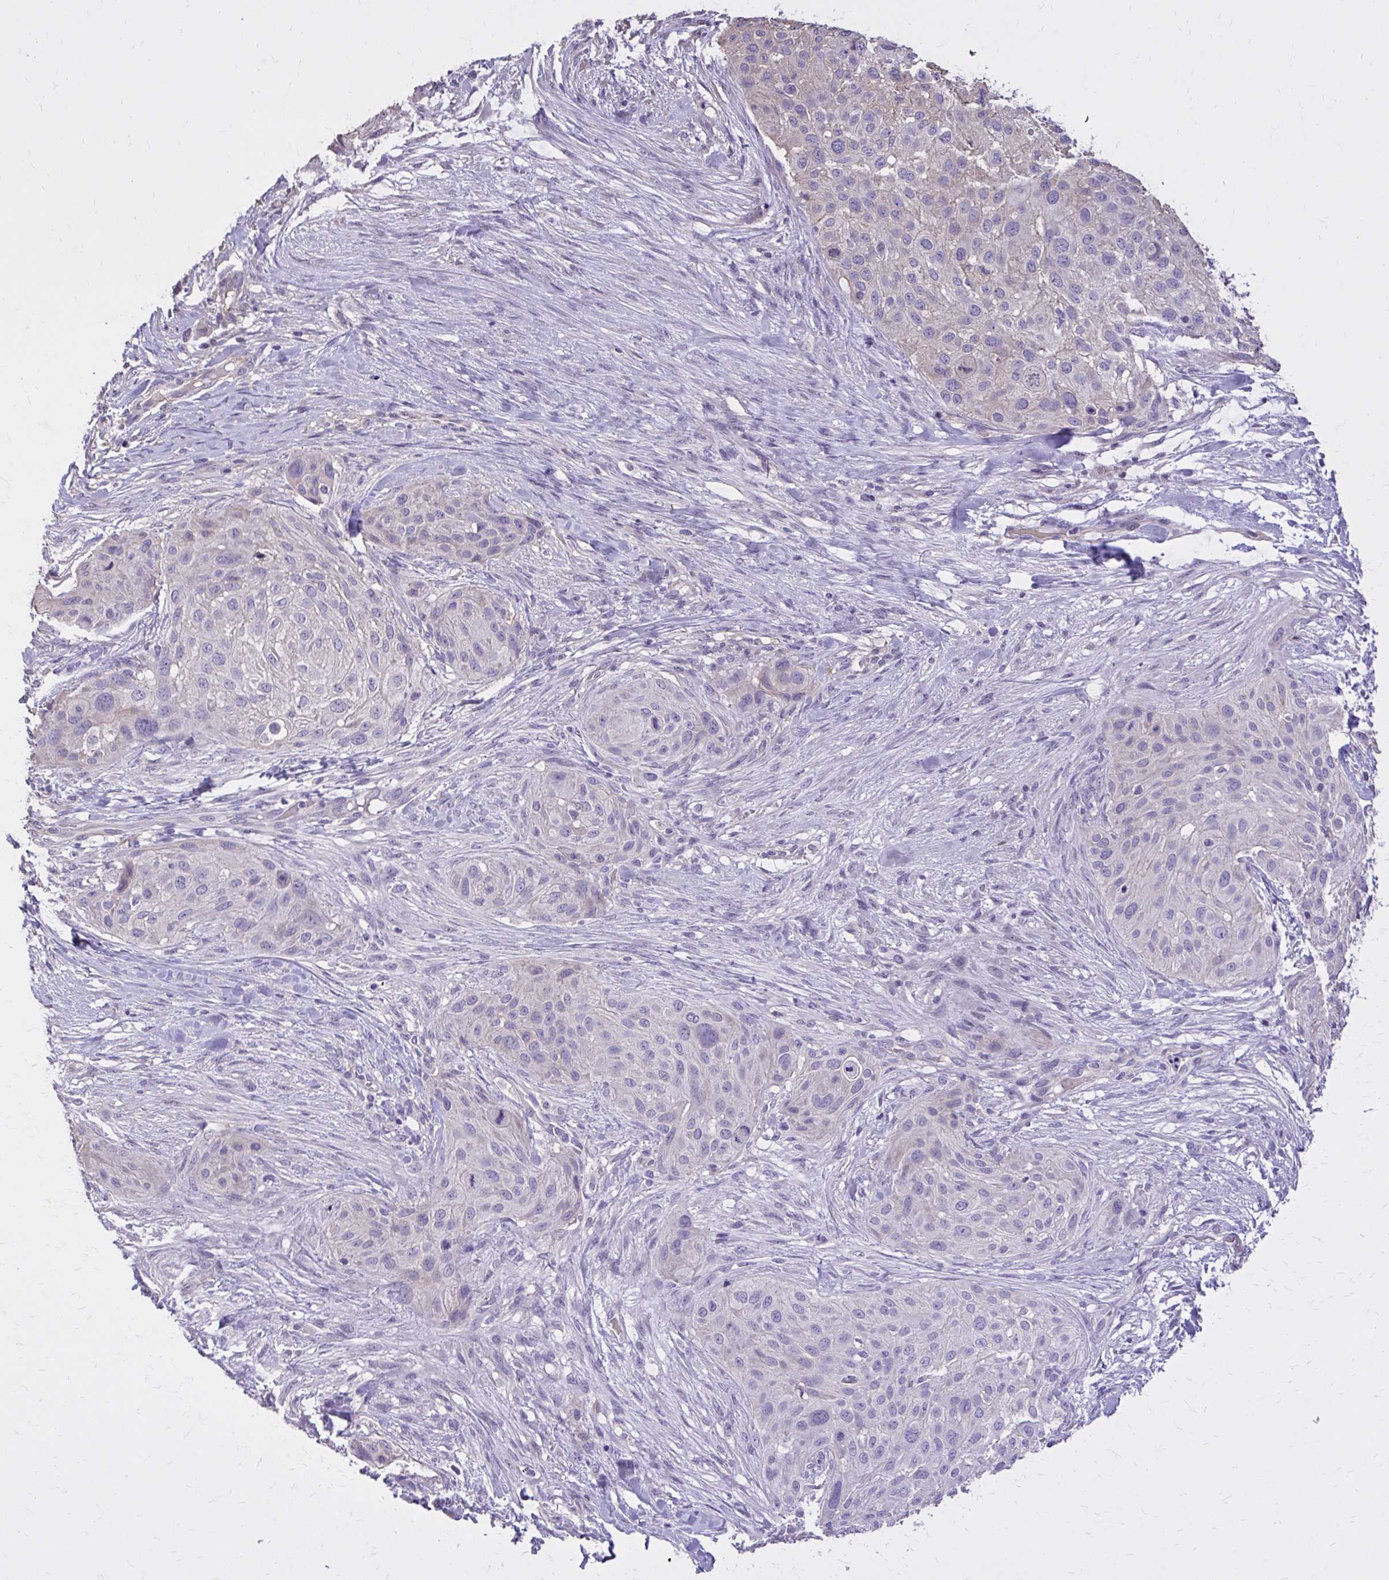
{"staining": {"intensity": "negative", "quantity": "none", "location": "none"}, "tissue": "skin cancer", "cell_type": "Tumor cells", "image_type": "cancer", "snomed": [{"axis": "morphology", "description": "Squamous cell carcinoma, NOS"}, {"axis": "topography", "description": "Skin"}], "caption": "A micrograph of skin cancer stained for a protein shows no brown staining in tumor cells.", "gene": "EPB41L1", "patient": {"sex": "female", "age": 87}}